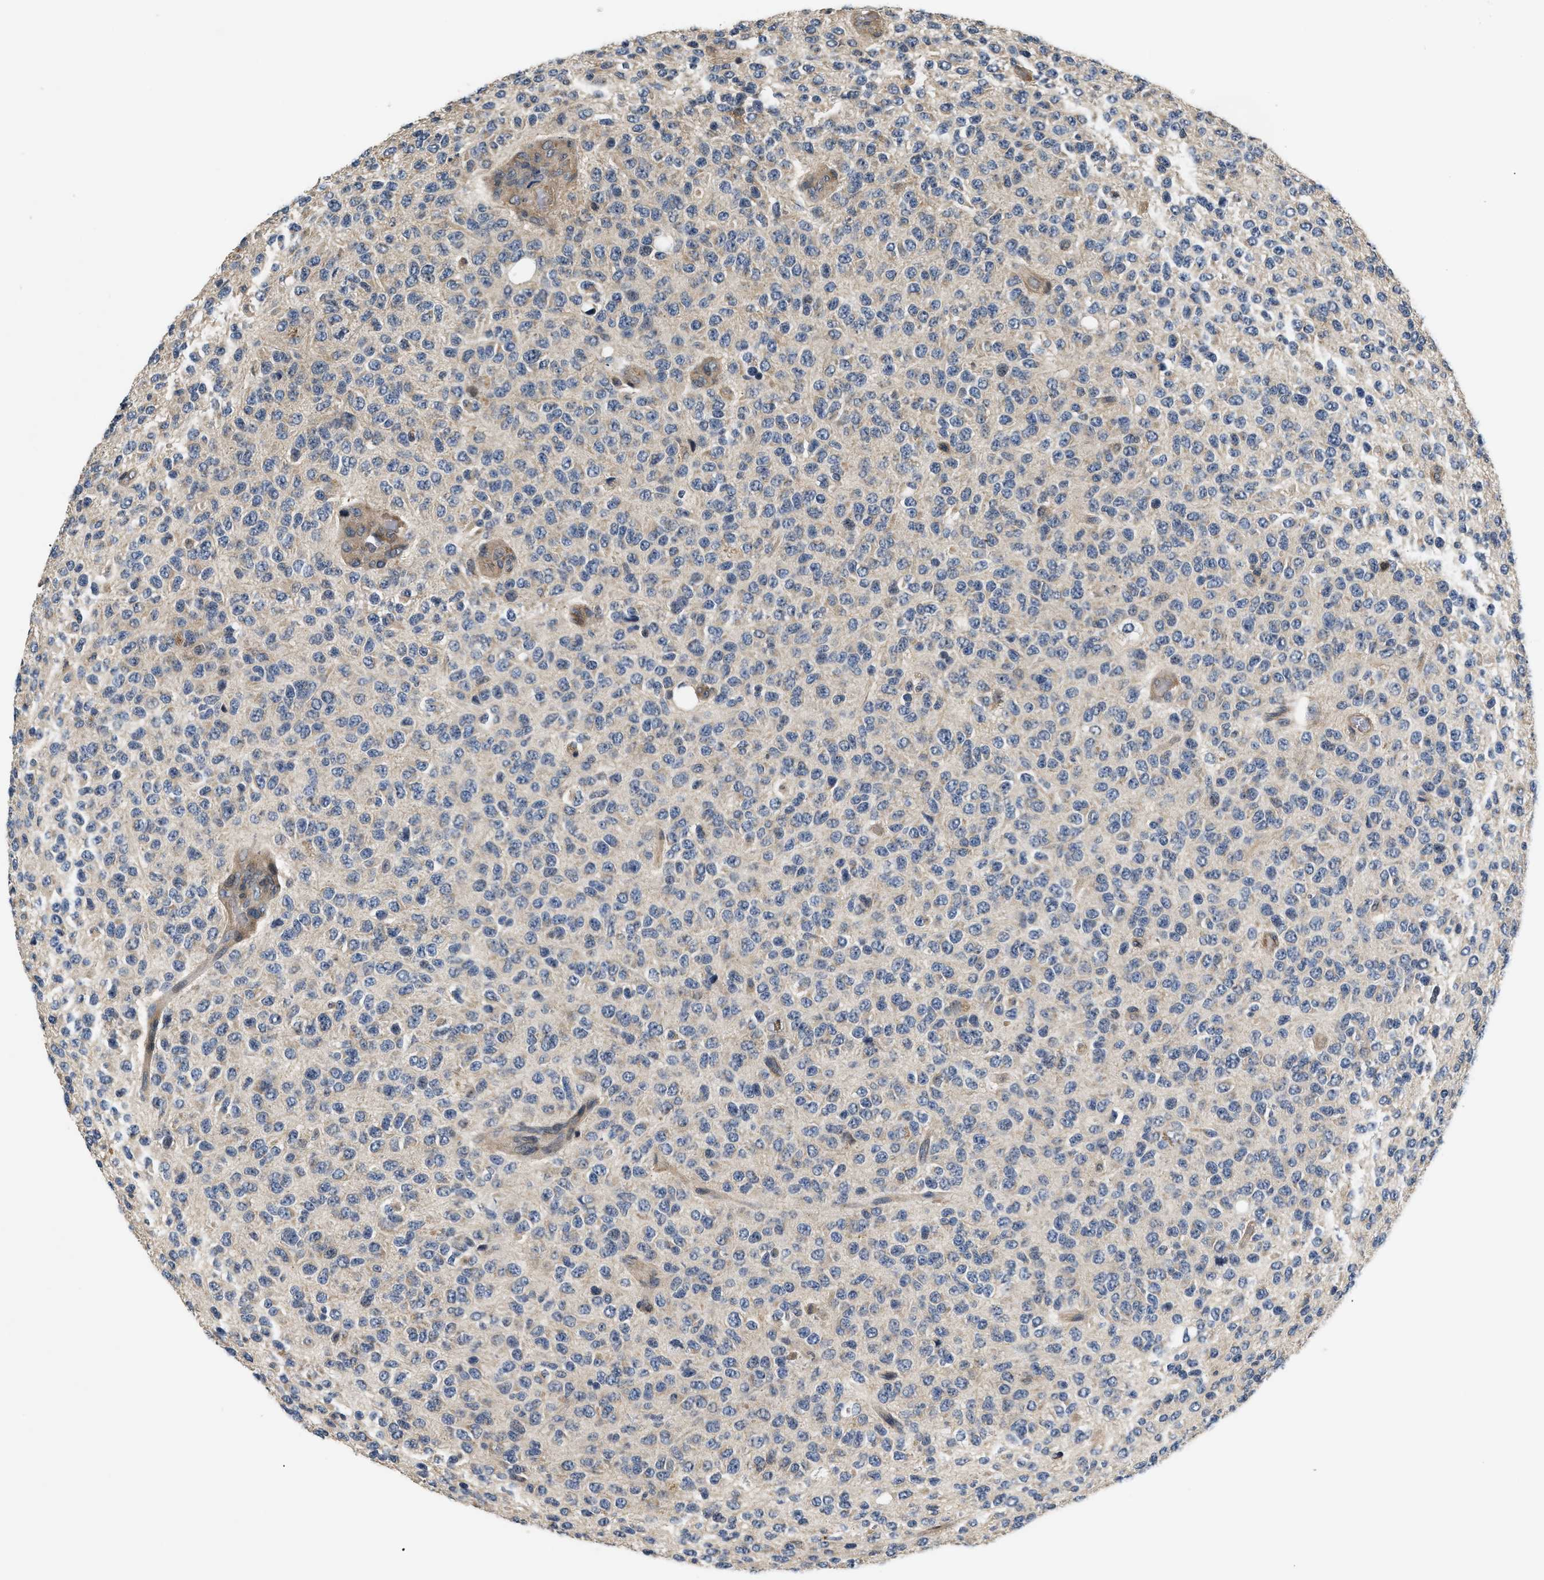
{"staining": {"intensity": "negative", "quantity": "none", "location": "none"}, "tissue": "glioma", "cell_type": "Tumor cells", "image_type": "cancer", "snomed": [{"axis": "morphology", "description": "Glioma, malignant, High grade"}, {"axis": "topography", "description": "pancreas cauda"}], "caption": "This micrograph is of glioma stained with immunohistochemistry to label a protein in brown with the nuclei are counter-stained blue. There is no staining in tumor cells. Nuclei are stained in blue.", "gene": "HMGCR", "patient": {"sex": "male", "age": 60}}